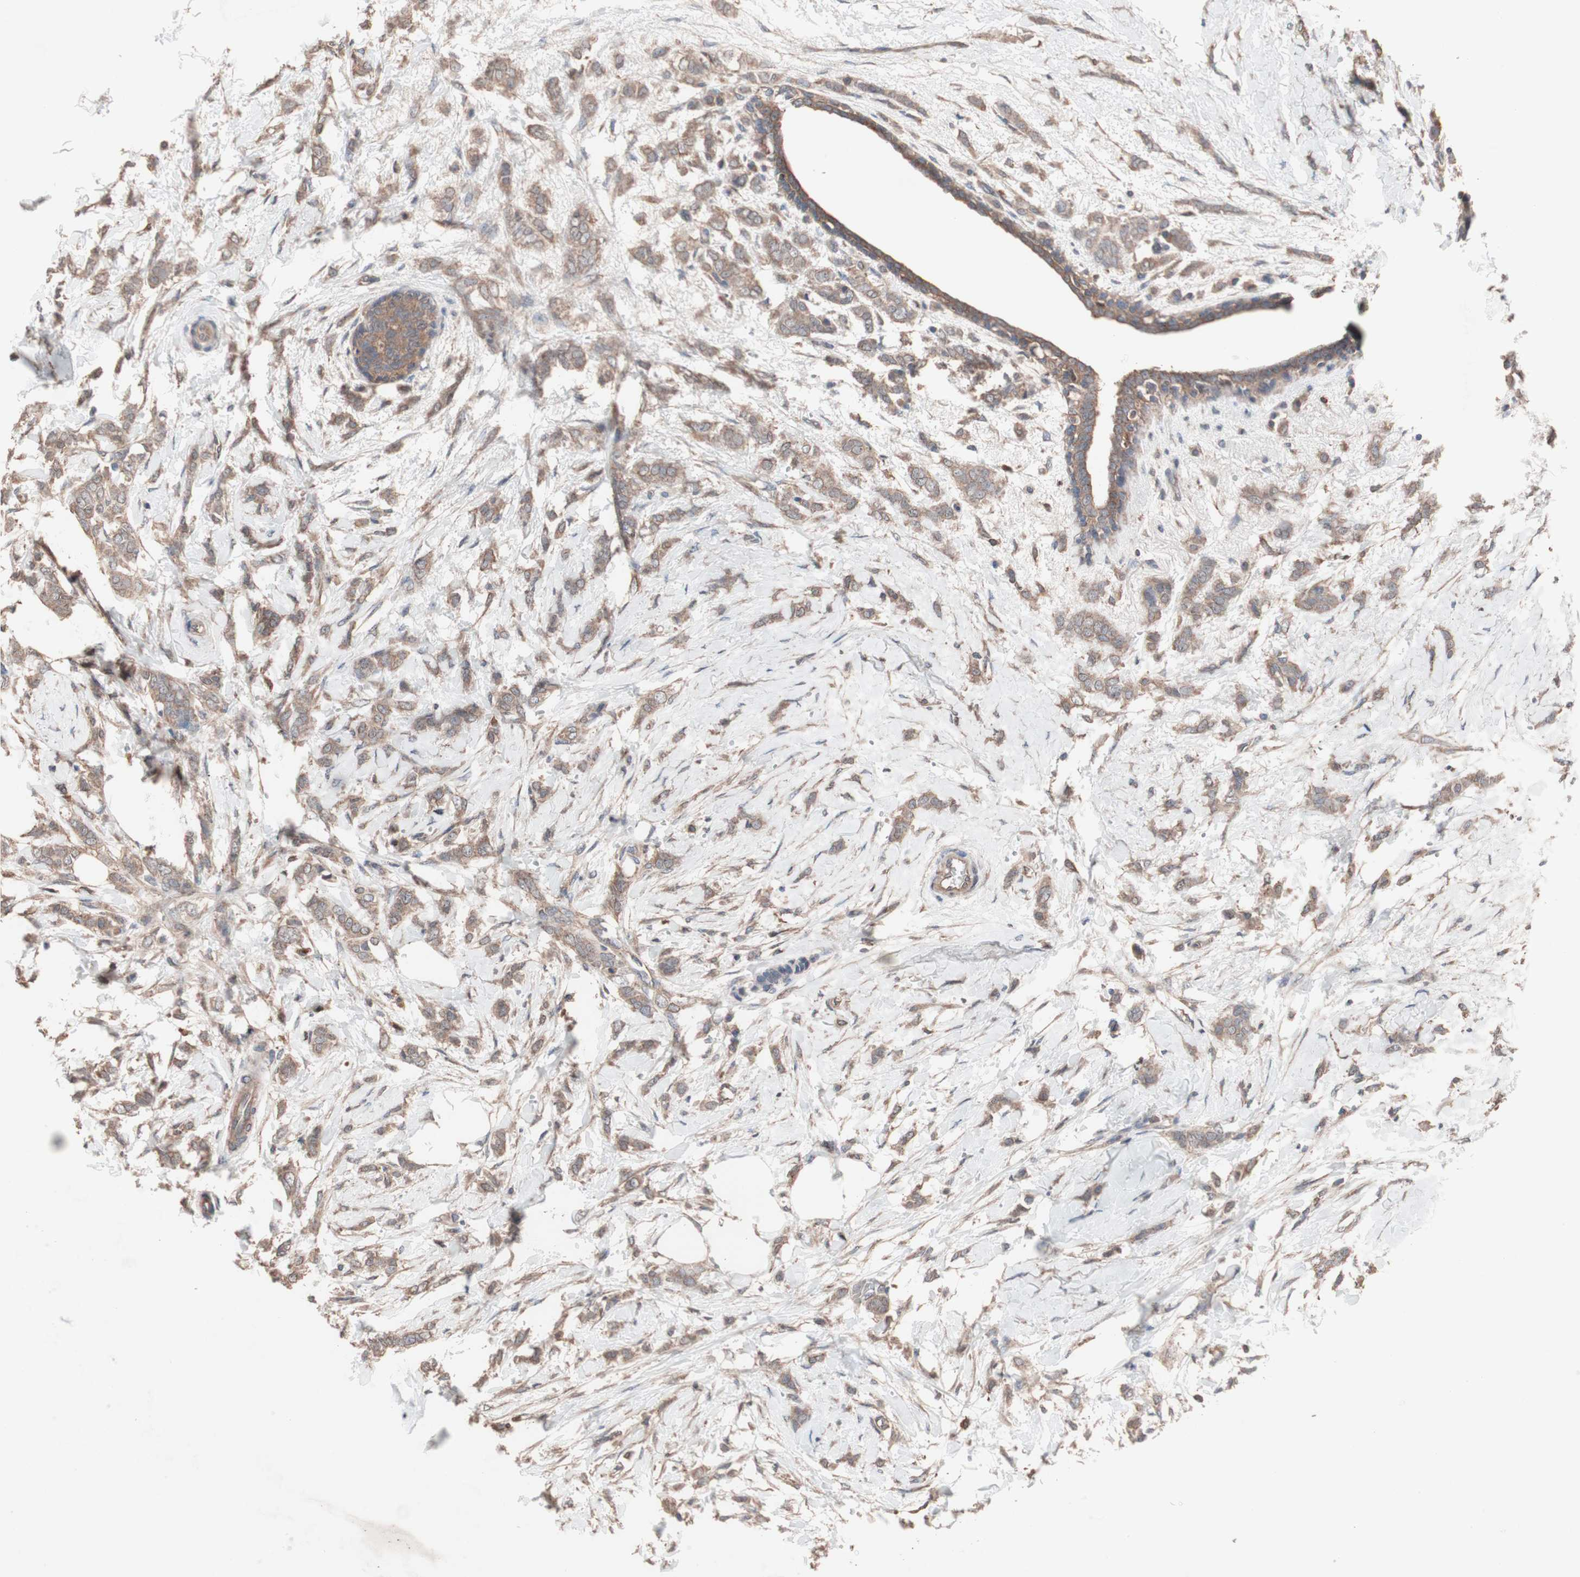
{"staining": {"intensity": "moderate", "quantity": ">75%", "location": "cytoplasmic/membranous"}, "tissue": "breast cancer", "cell_type": "Tumor cells", "image_type": "cancer", "snomed": [{"axis": "morphology", "description": "Lobular carcinoma, in situ"}, {"axis": "morphology", "description": "Lobular carcinoma"}, {"axis": "topography", "description": "Breast"}], "caption": "Protein expression analysis of breast lobular carcinoma in situ reveals moderate cytoplasmic/membranous staining in approximately >75% of tumor cells.", "gene": "ATG7", "patient": {"sex": "female", "age": 41}}